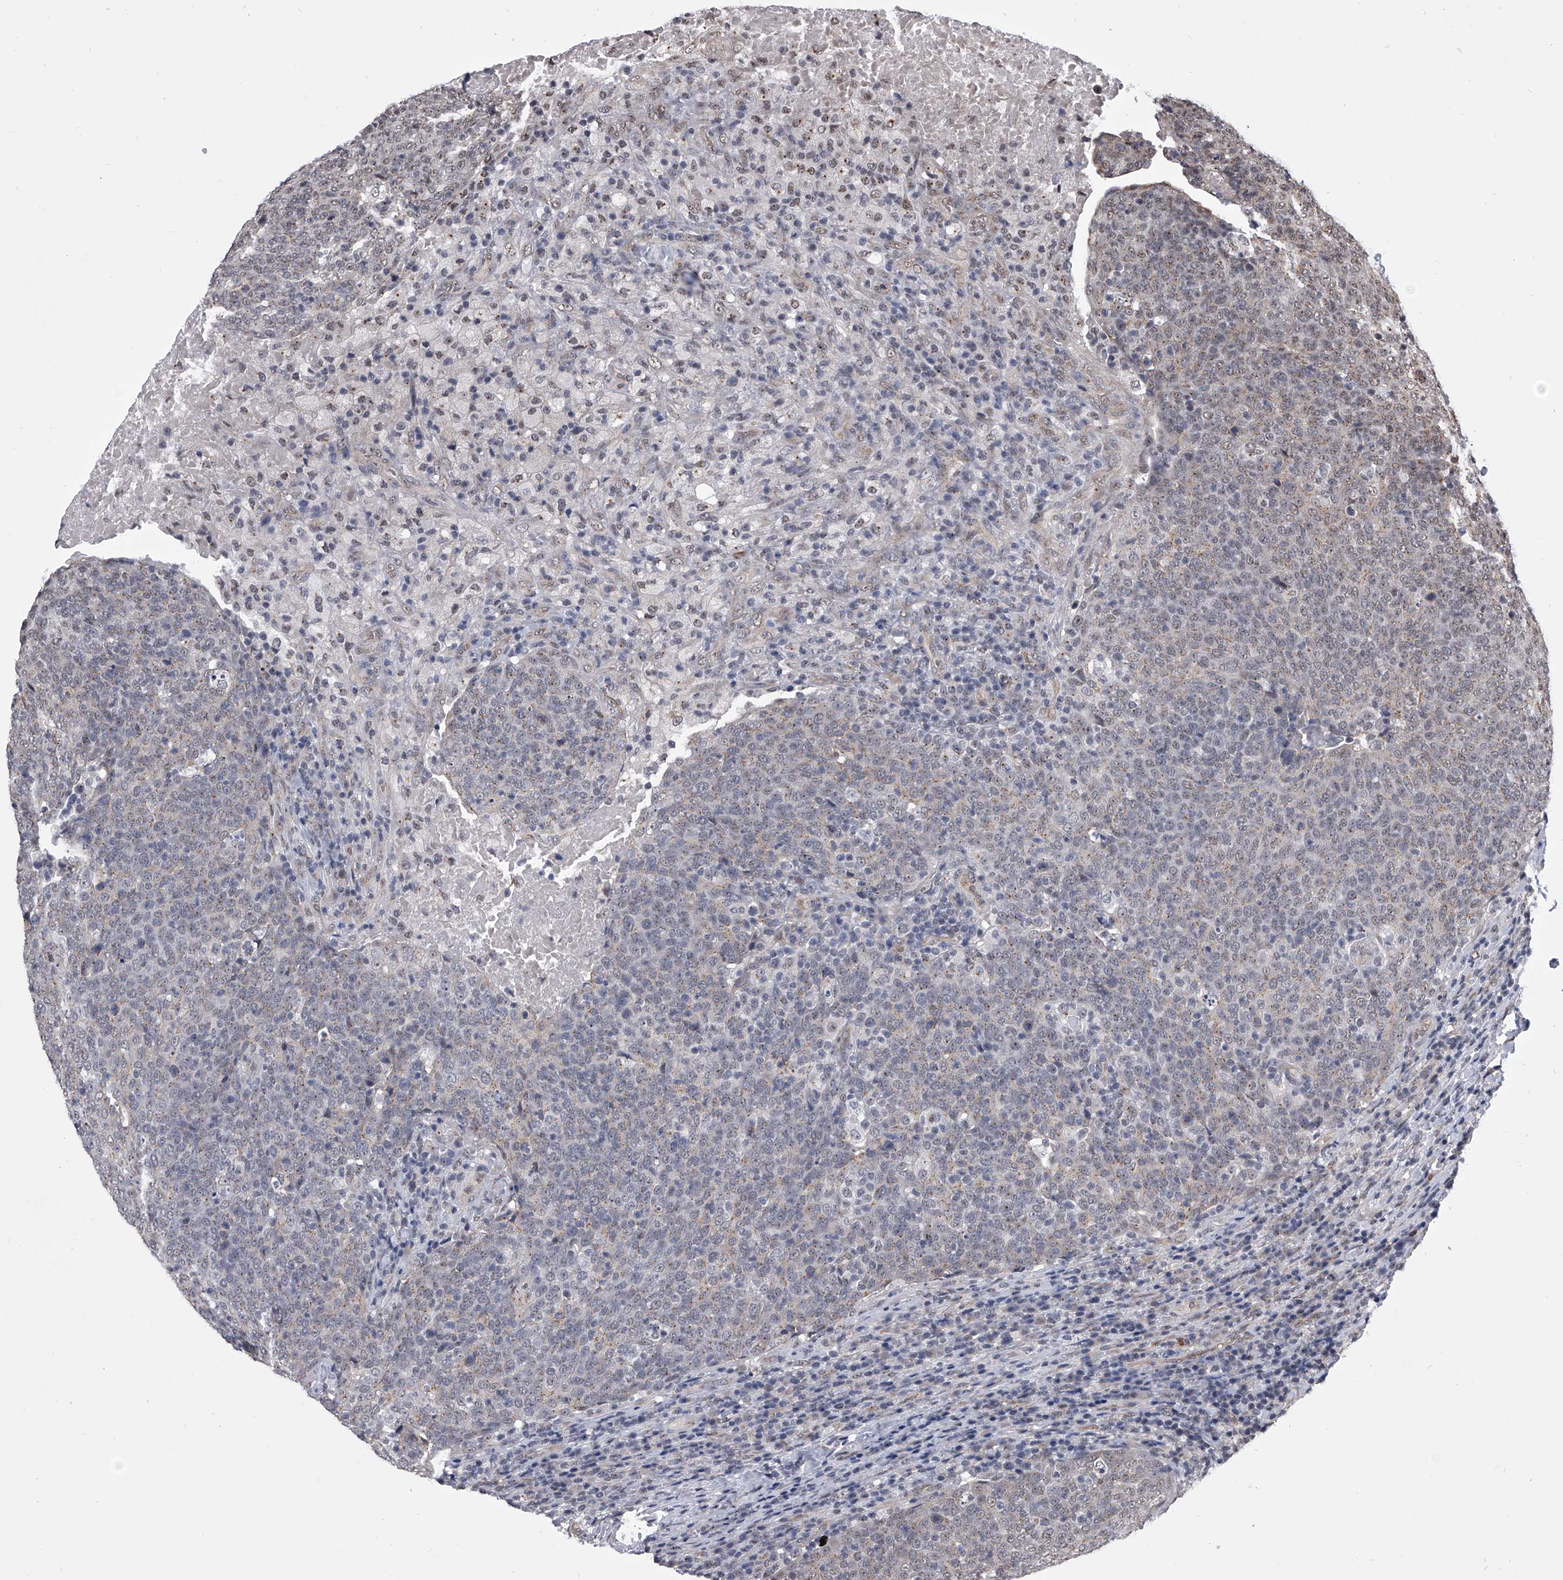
{"staining": {"intensity": "weak", "quantity": "<25%", "location": "nuclear"}, "tissue": "head and neck cancer", "cell_type": "Tumor cells", "image_type": "cancer", "snomed": [{"axis": "morphology", "description": "Squamous cell carcinoma, NOS"}, {"axis": "morphology", "description": "Squamous cell carcinoma, metastatic, NOS"}, {"axis": "topography", "description": "Lymph node"}, {"axis": "topography", "description": "Head-Neck"}], "caption": "Protein analysis of head and neck cancer displays no significant staining in tumor cells.", "gene": "ZNF76", "patient": {"sex": "male", "age": 62}}